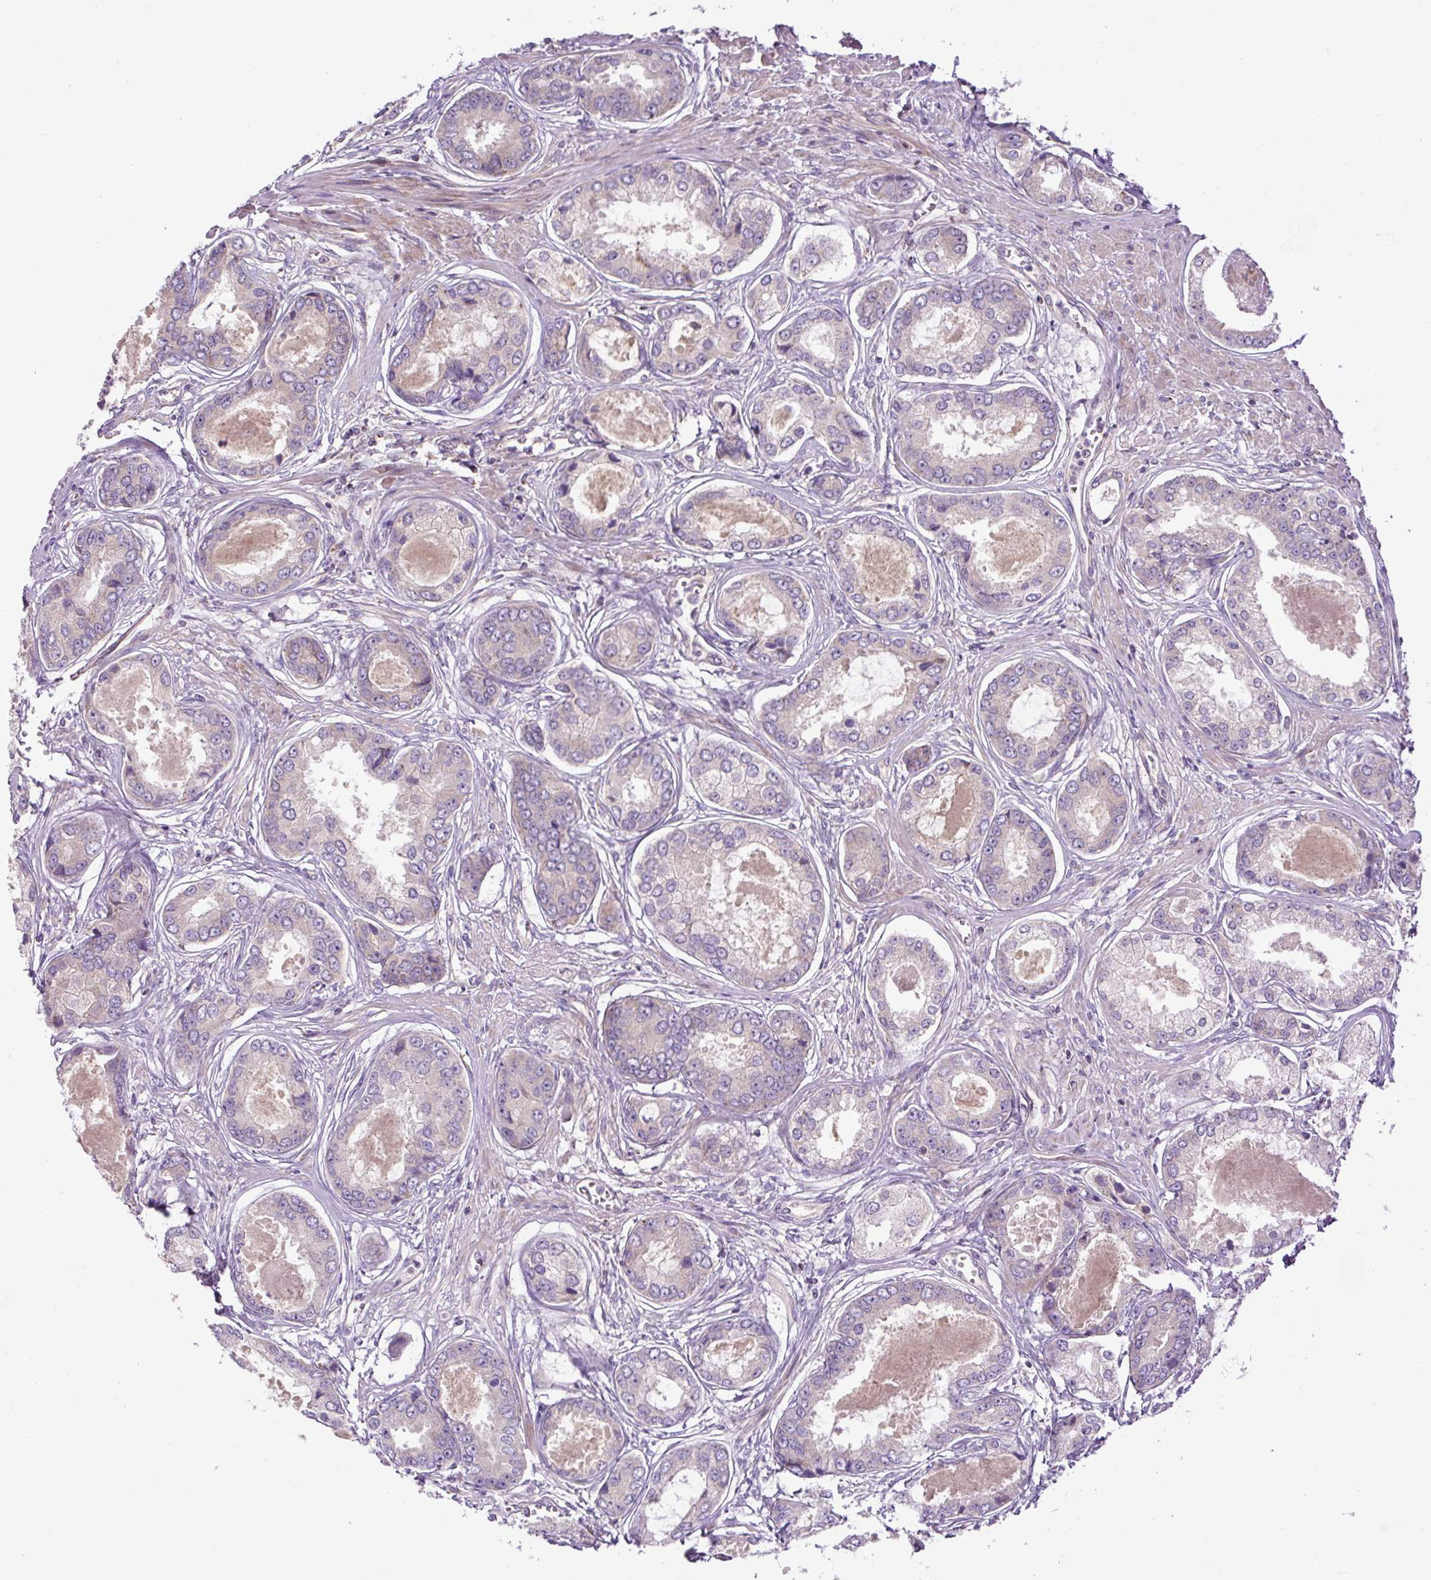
{"staining": {"intensity": "negative", "quantity": "none", "location": "none"}, "tissue": "prostate cancer", "cell_type": "Tumor cells", "image_type": "cancer", "snomed": [{"axis": "morphology", "description": "Adenocarcinoma, Low grade"}, {"axis": "topography", "description": "Prostate"}], "caption": "Immunohistochemical staining of low-grade adenocarcinoma (prostate) displays no significant staining in tumor cells.", "gene": "ZNF547", "patient": {"sex": "male", "age": 68}}